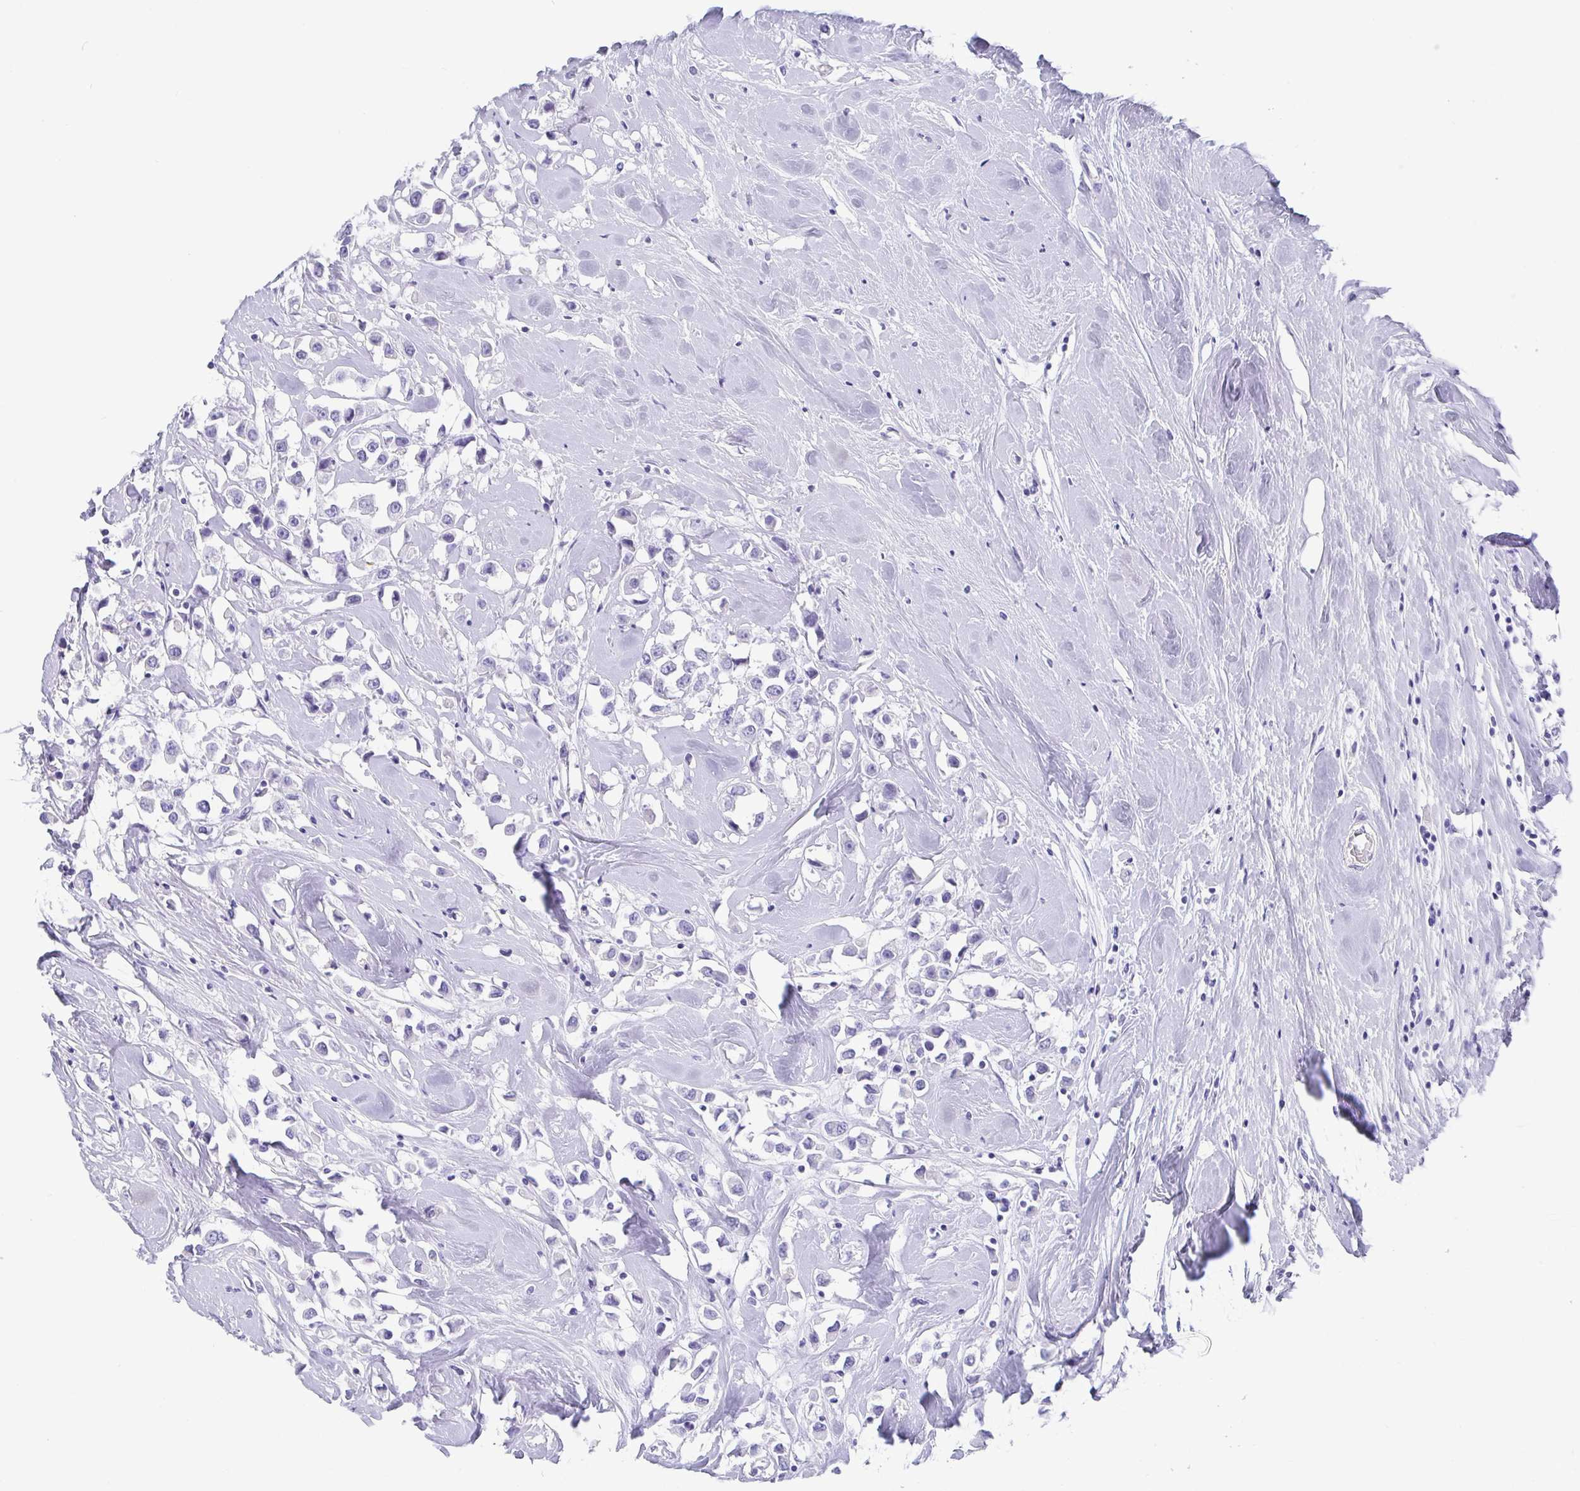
{"staining": {"intensity": "negative", "quantity": "none", "location": "none"}, "tissue": "breast cancer", "cell_type": "Tumor cells", "image_type": "cancer", "snomed": [{"axis": "morphology", "description": "Duct carcinoma"}, {"axis": "topography", "description": "Breast"}], "caption": "The photomicrograph shows no significant positivity in tumor cells of breast cancer (infiltrating ductal carcinoma).", "gene": "SCGN", "patient": {"sex": "female", "age": 61}}